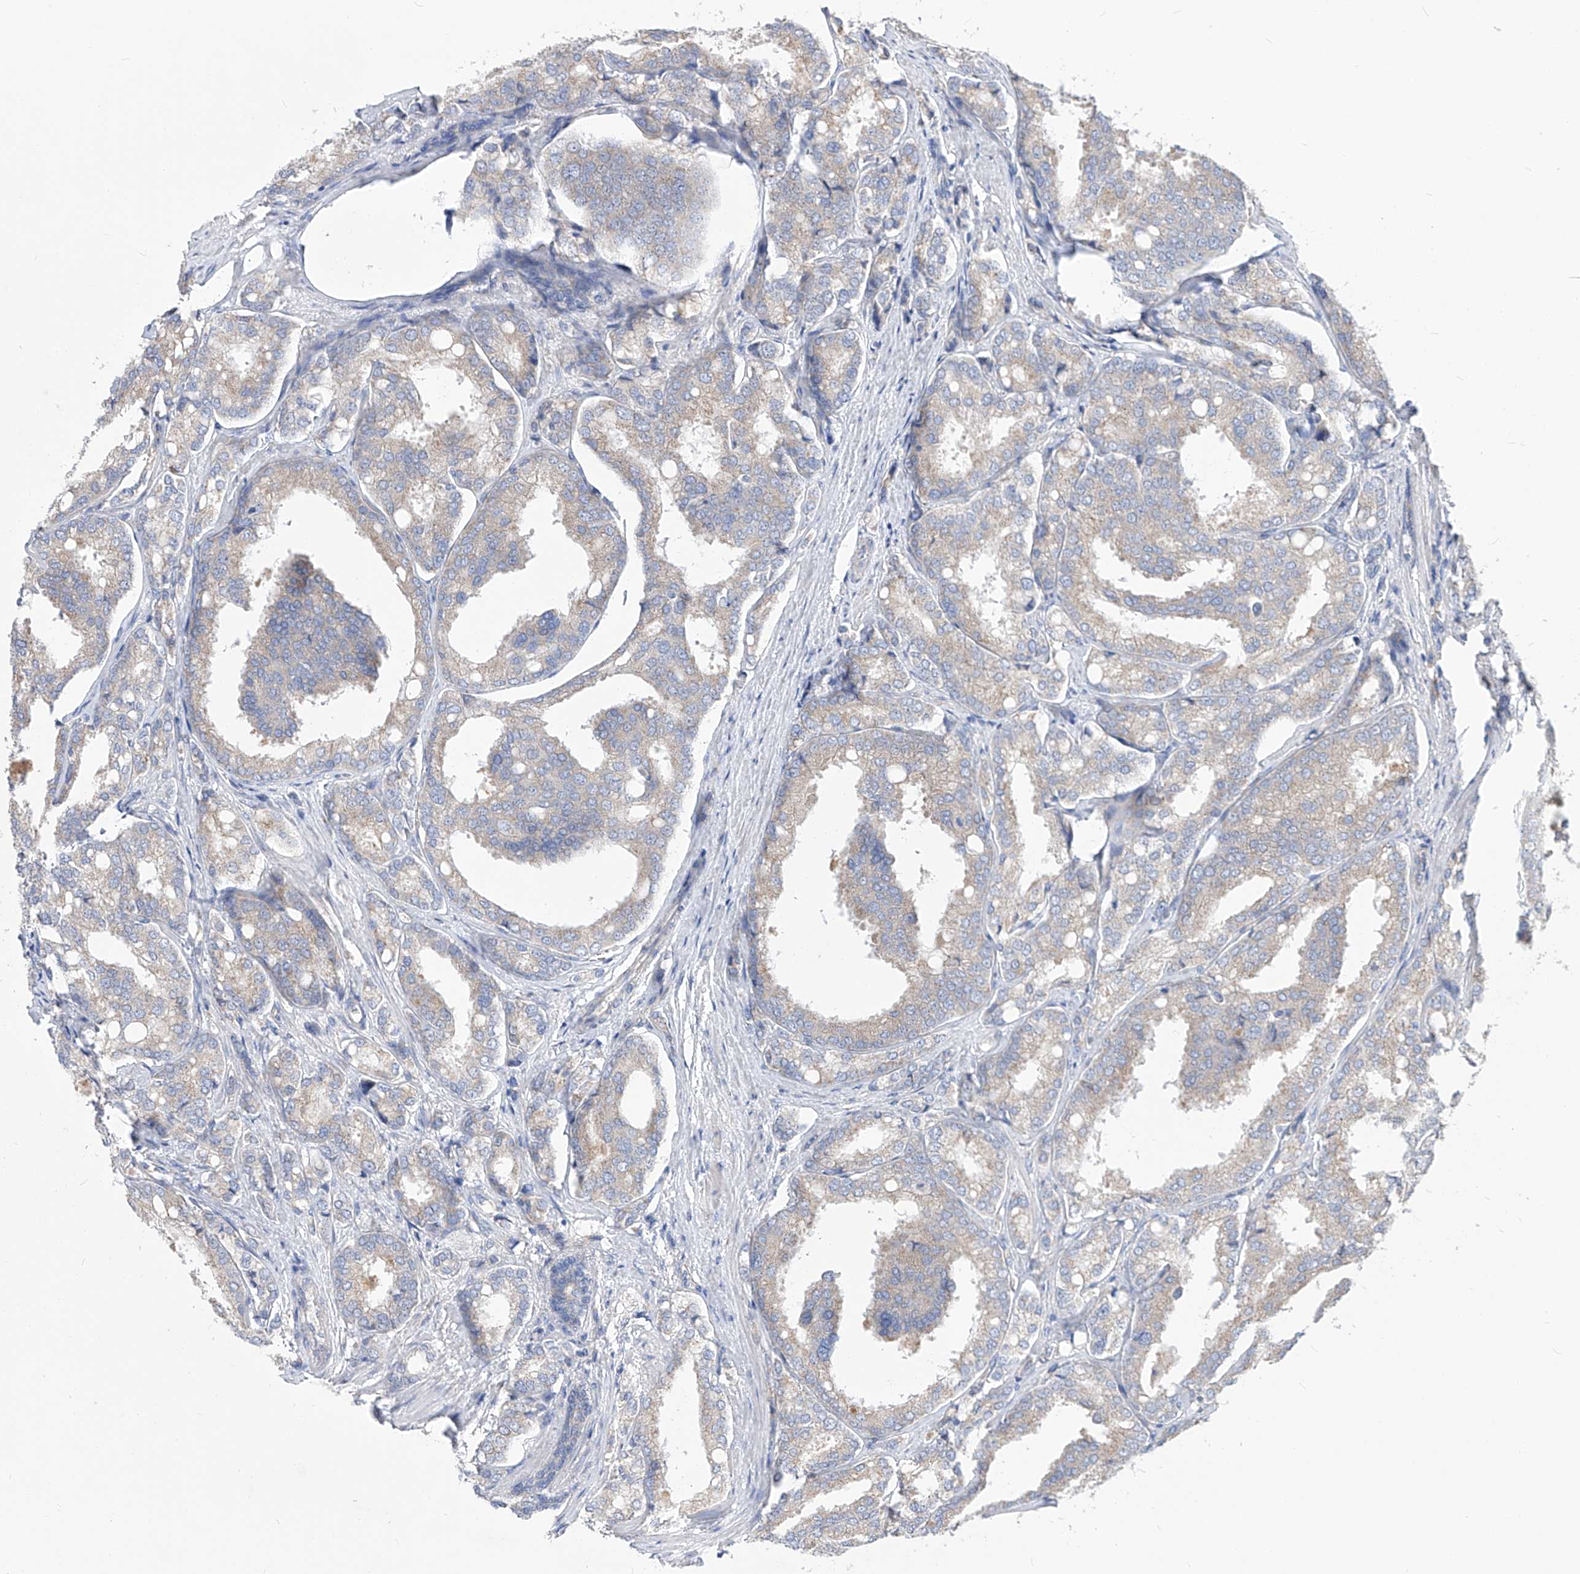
{"staining": {"intensity": "weak", "quantity": "<25%", "location": "cytoplasmic/membranous"}, "tissue": "prostate cancer", "cell_type": "Tumor cells", "image_type": "cancer", "snomed": [{"axis": "morphology", "description": "Adenocarcinoma, High grade"}, {"axis": "topography", "description": "Prostate"}], "caption": "Immunohistochemistry (IHC) of prostate adenocarcinoma (high-grade) shows no staining in tumor cells. Nuclei are stained in blue.", "gene": "UFL1", "patient": {"sex": "male", "age": 50}}